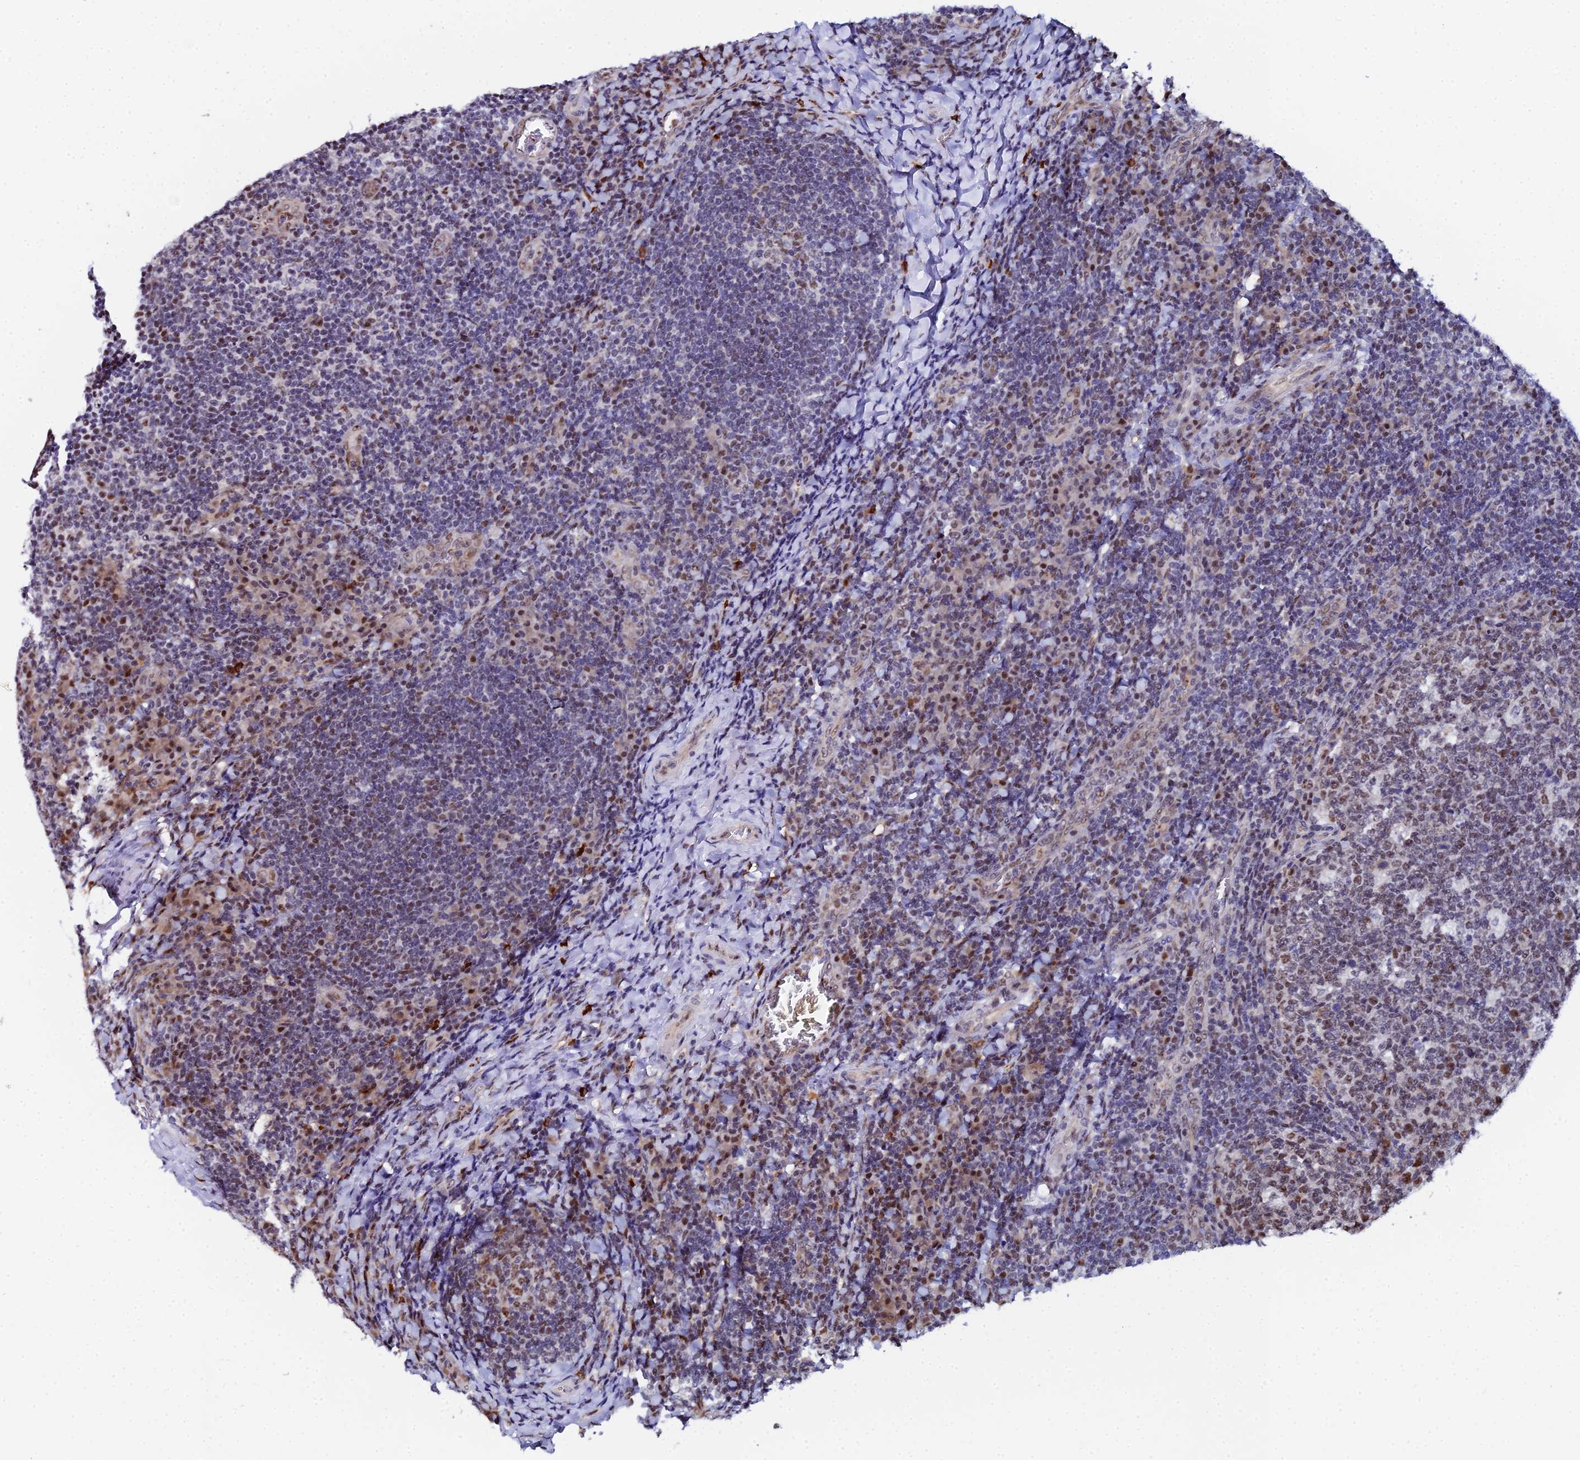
{"staining": {"intensity": "moderate", "quantity": "25%-75%", "location": "nuclear"}, "tissue": "tonsil", "cell_type": "Germinal center cells", "image_type": "normal", "snomed": [{"axis": "morphology", "description": "Normal tissue, NOS"}, {"axis": "topography", "description": "Tonsil"}], "caption": "Human tonsil stained with a protein marker reveals moderate staining in germinal center cells.", "gene": "TIFA", "patient": {"sex": "male", "age": 17}}